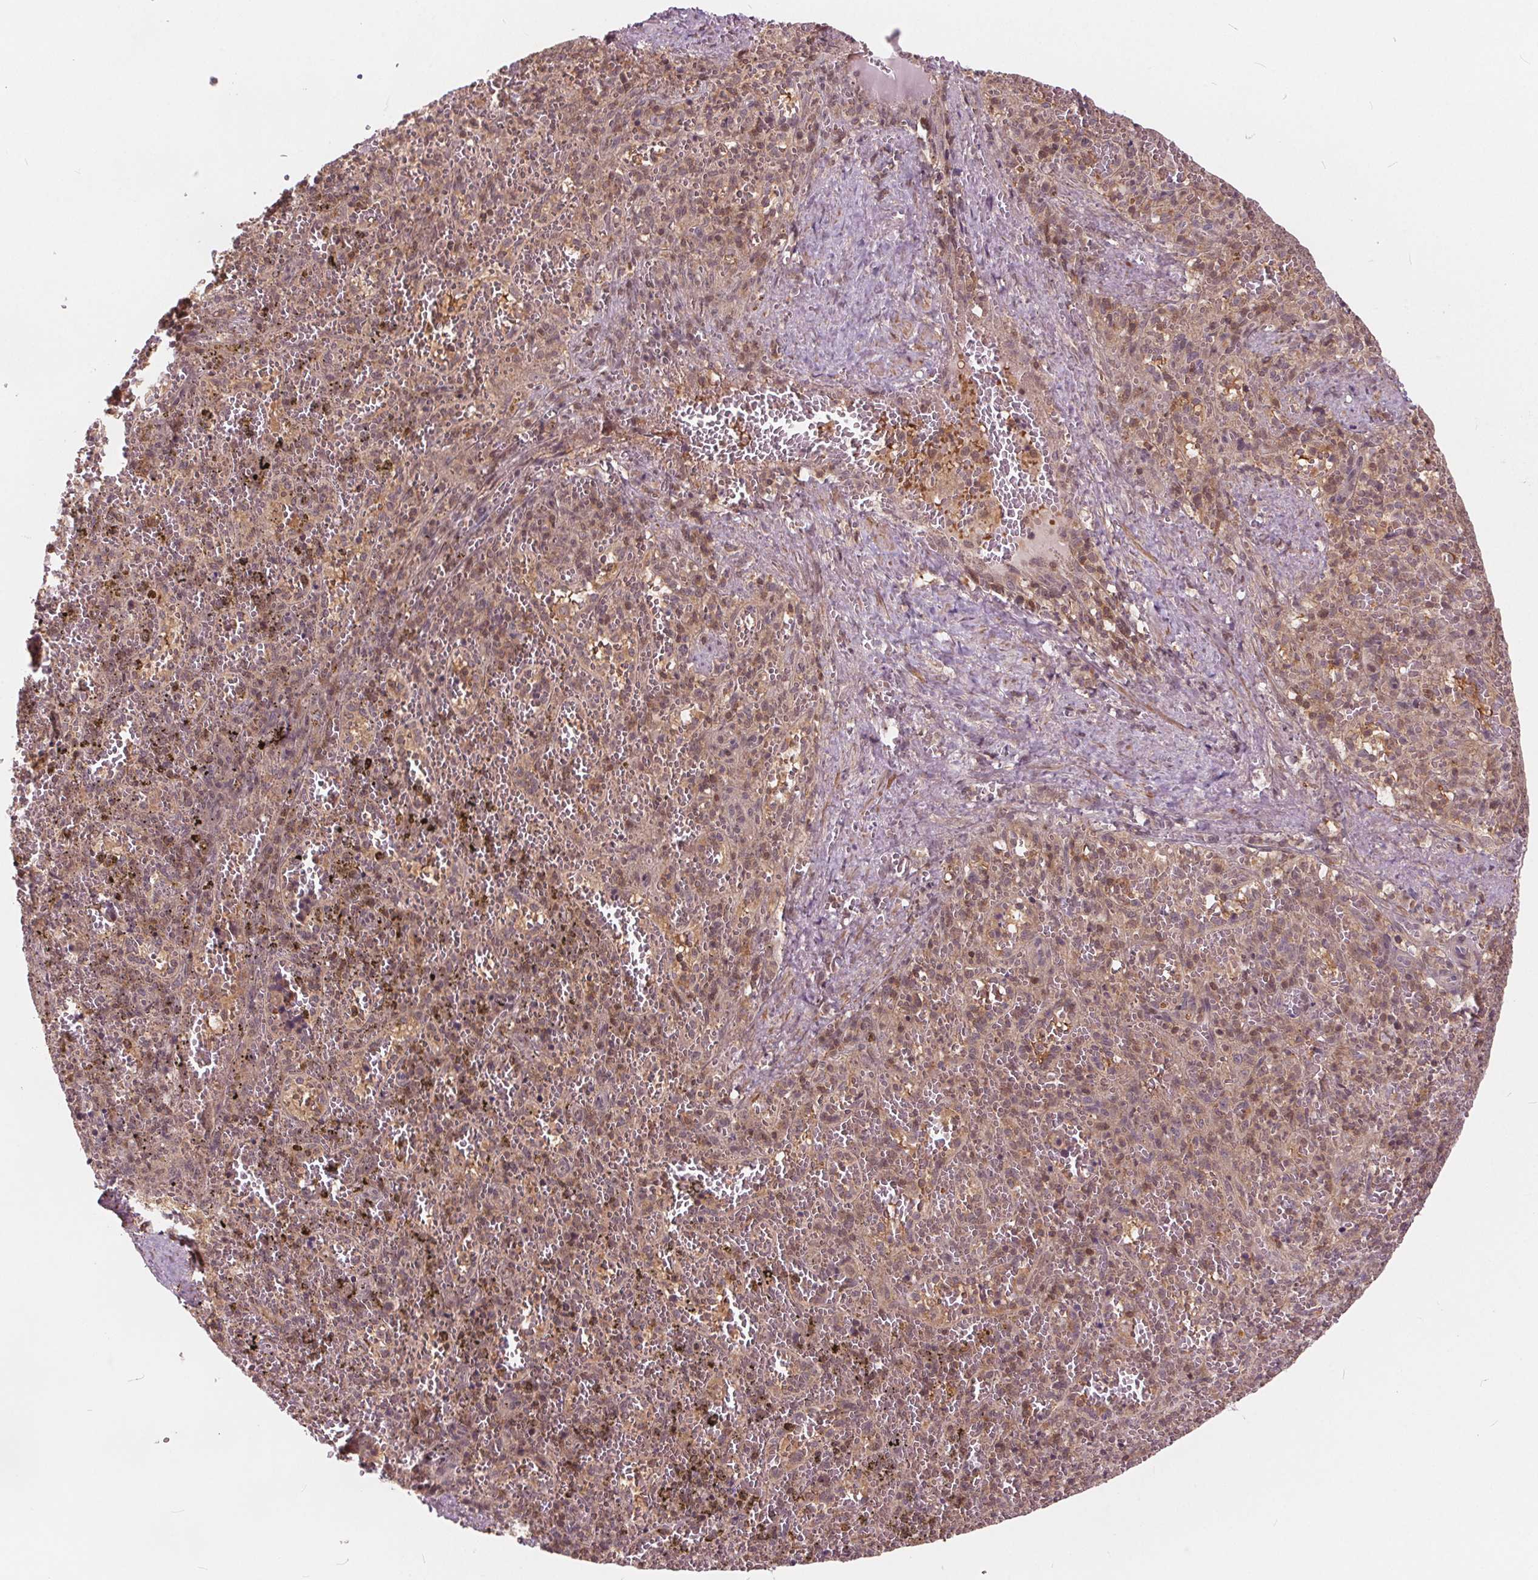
{"staining": {"intensity": "moderate", "quantity": "25%-75%", "location": "cytoplasmic/membranous,nuclear"}, "tissue": "spleen", "cell_type": "Cells in red pulp", "image_type": "normal", "snomed": [{"axis": "morphology", "description": "Normal tissue, NOS"}, {"axis": "topography", "description": "Spleen"}], "caption": "The image exhibits immunohistochemical staining of normal spleen. There is moderate cytoplasmic/membranous,nuclear staining is appreciated in approximately 25%-75% of cells in red pulp.", "gene": "HIF1AN", "patient": {"sex": "female", "age": 50}}